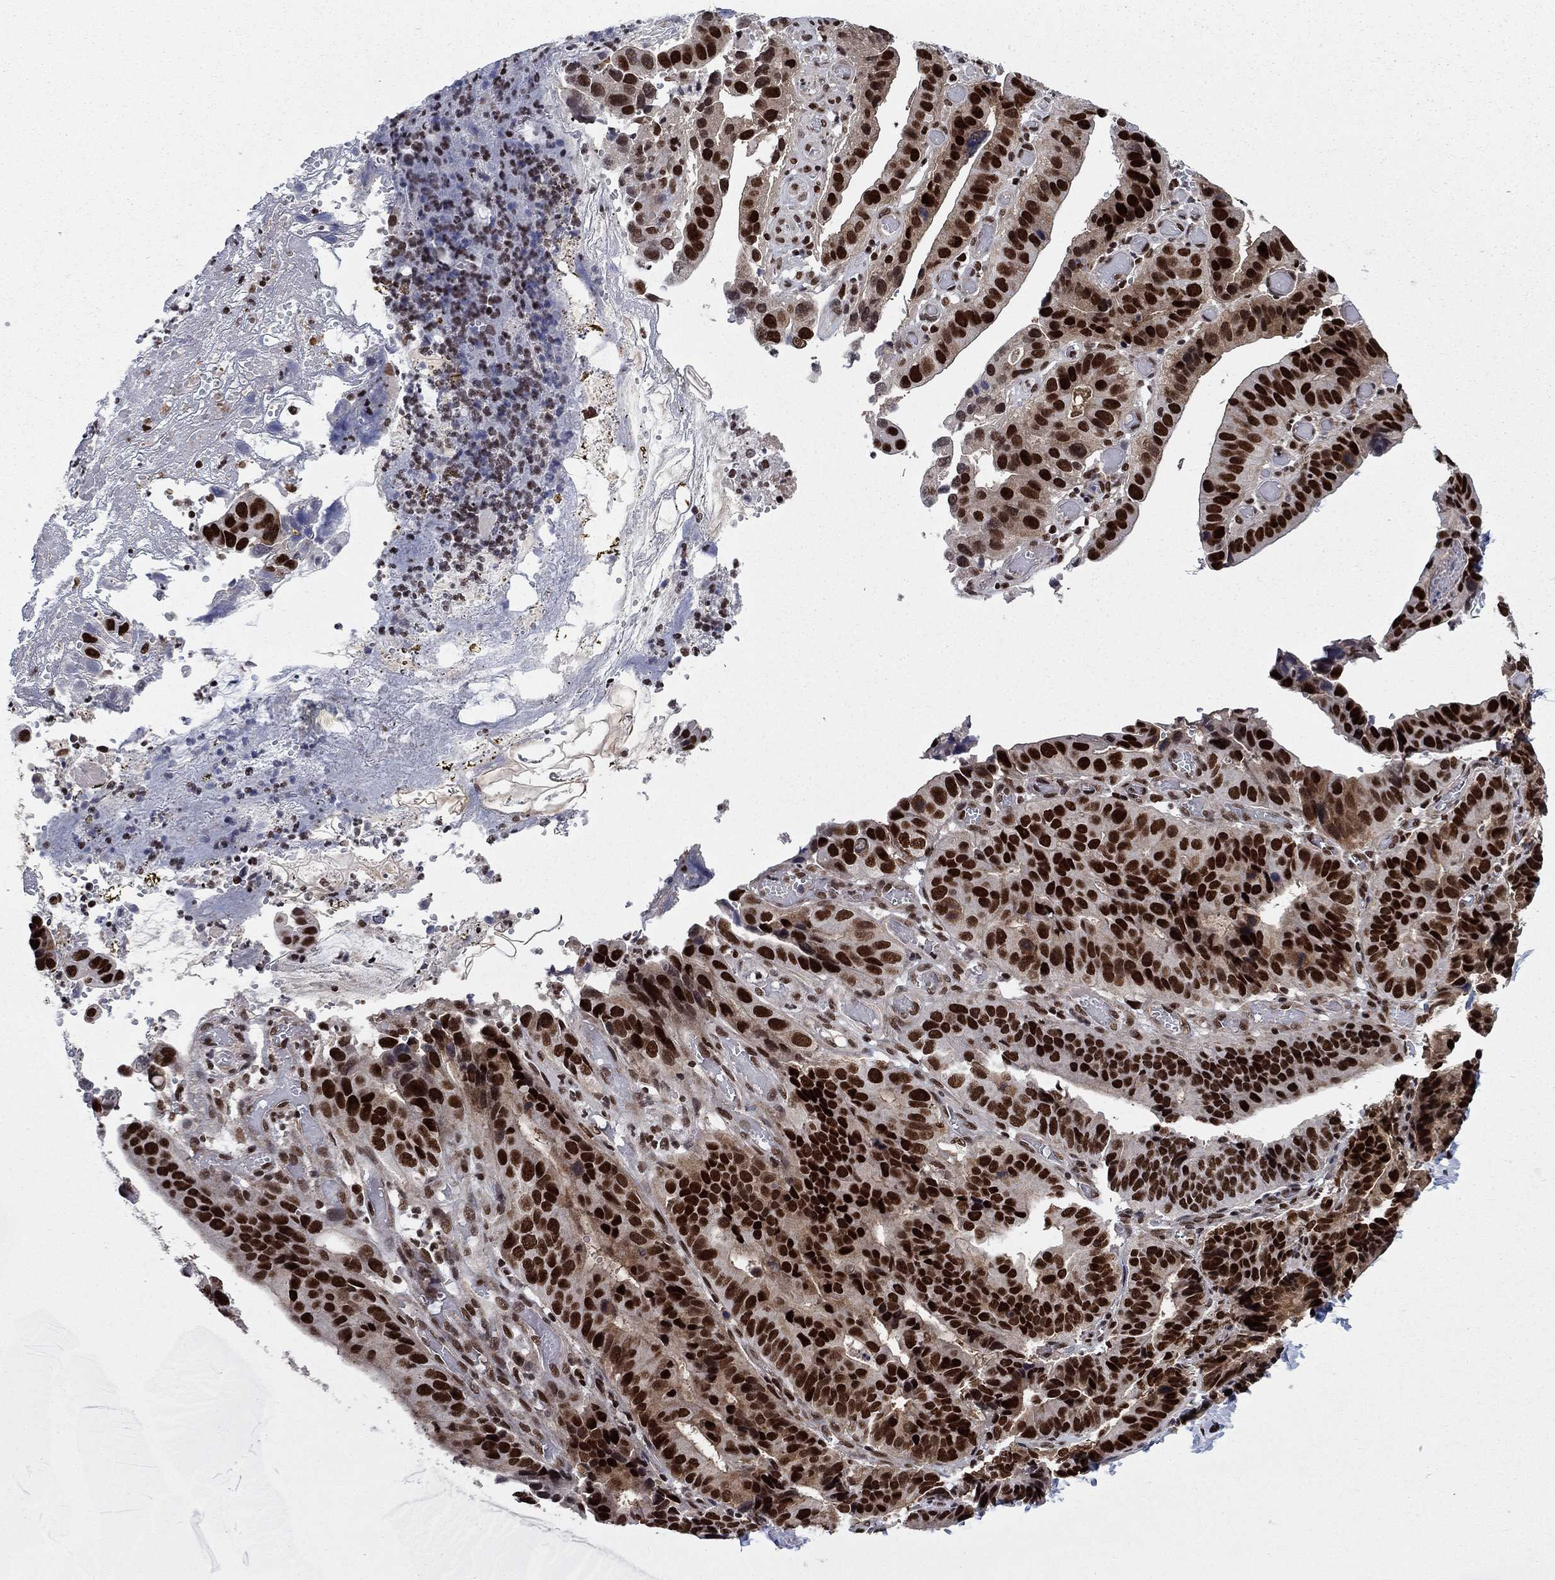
{"staining": {"intensity": "strong", "quantity": ">75%", "location": "nuclear"}, "tissue": "stomach cancer", "cell_type": "Tumor cells", "image_type": "cancer", "snomed": [{"axis": "morphology", "description": "Adenocarcinoma, NOS"}, {"axis": "topography", "description": "Stomach"}], "caption": "There is high levels of strong nuclear staining in tumor cells of stomach cancer, as demonstrated by immunohistochemical staining (brown color).", "gene": "RPRD1B", "patient": {"sex": "male", "age": 84}}